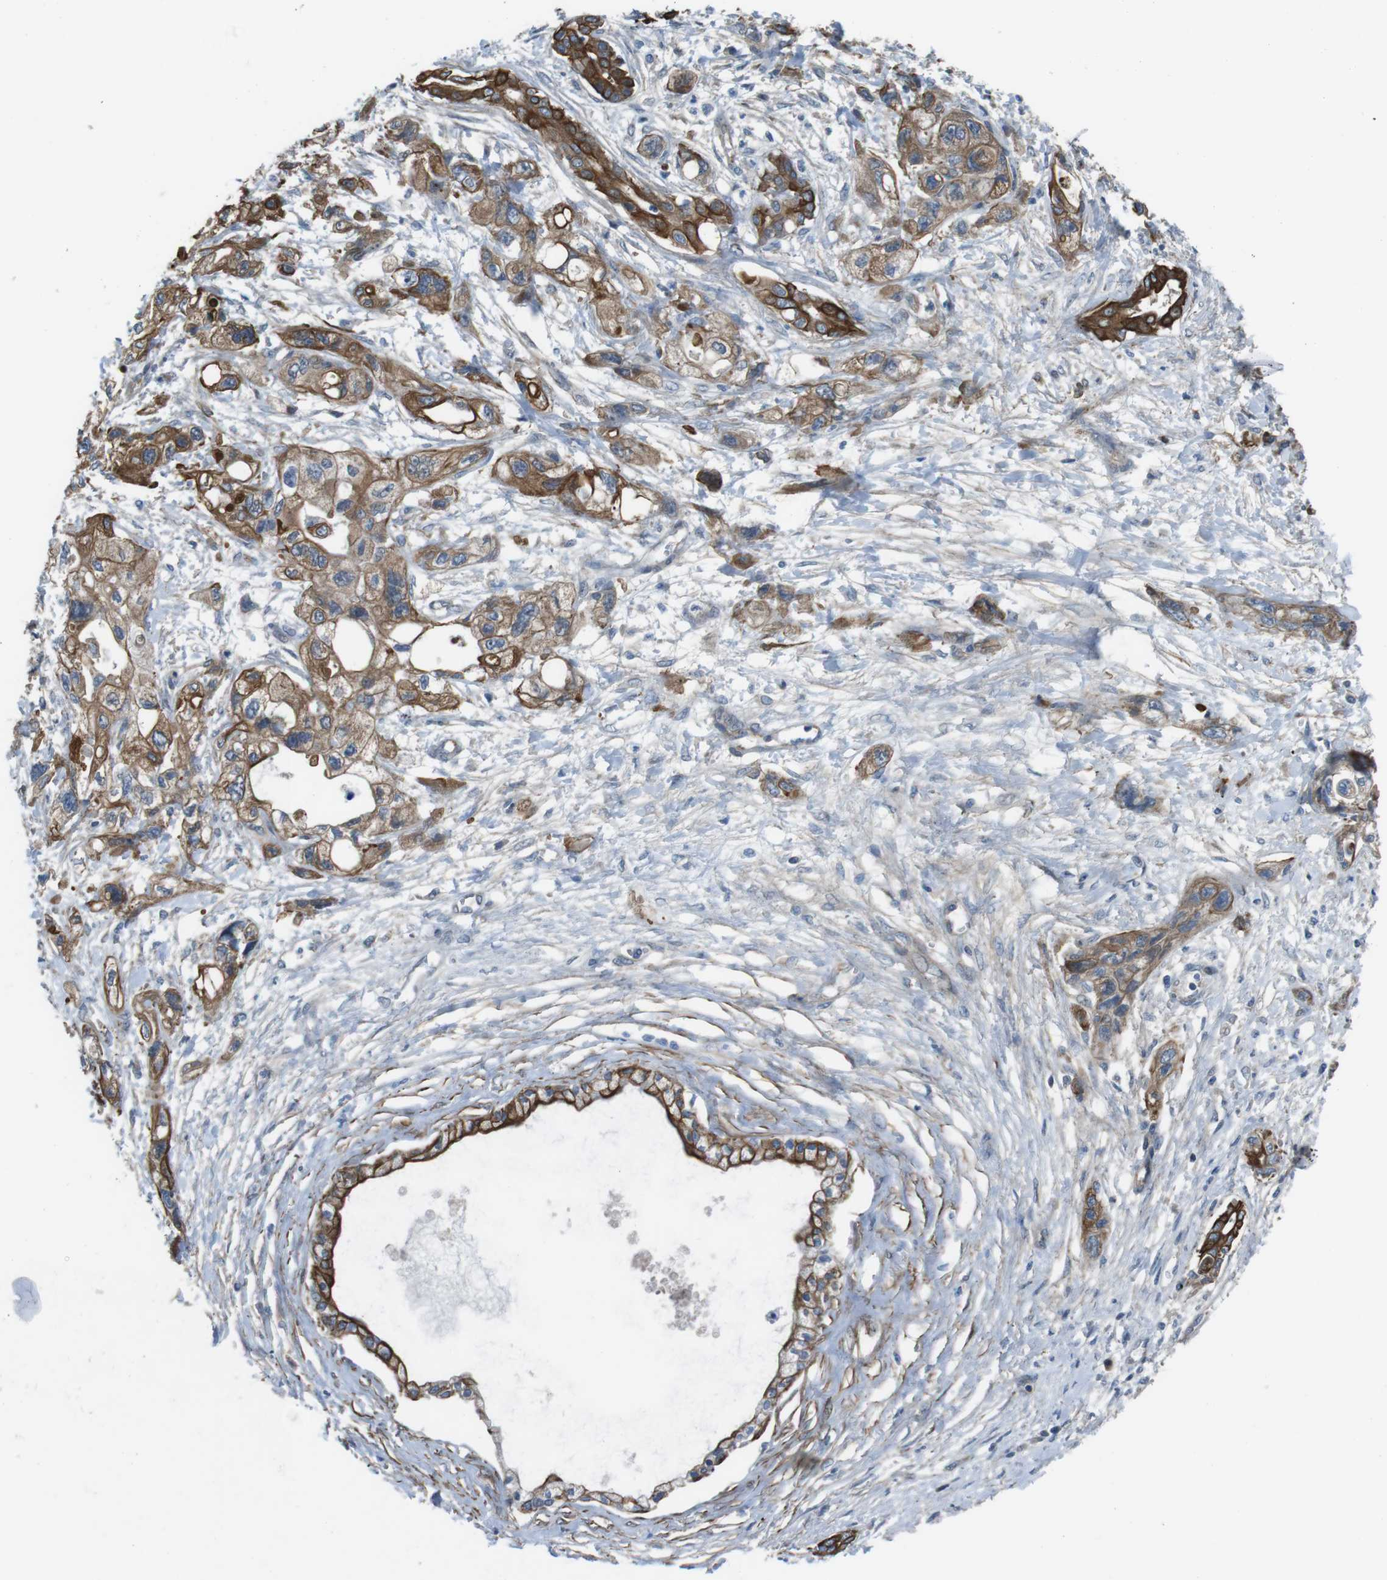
{"staining": {"intensity": "moderate", "quantity": ">75%", "location": "cytoplasmic/membranous"}, "tissue": "pancreatic cancer", "cell_type": "Tumor cells", "image_type": "cancer", "snomed": [{"axis": "morphology", "description": "Adenocarcinoma, NOS"}, {"axis": "topography", "description": "Pancreas"}], "caption": "A high-resolution image shows immunohistochemistry staining of pancreatic cancer, which demonstrates moderate cytoplasmic/membranous positivity in approximately >75% of tumor cells.", "gene": "FAM174B", "patient": {"sex": "male", "age": 56}}